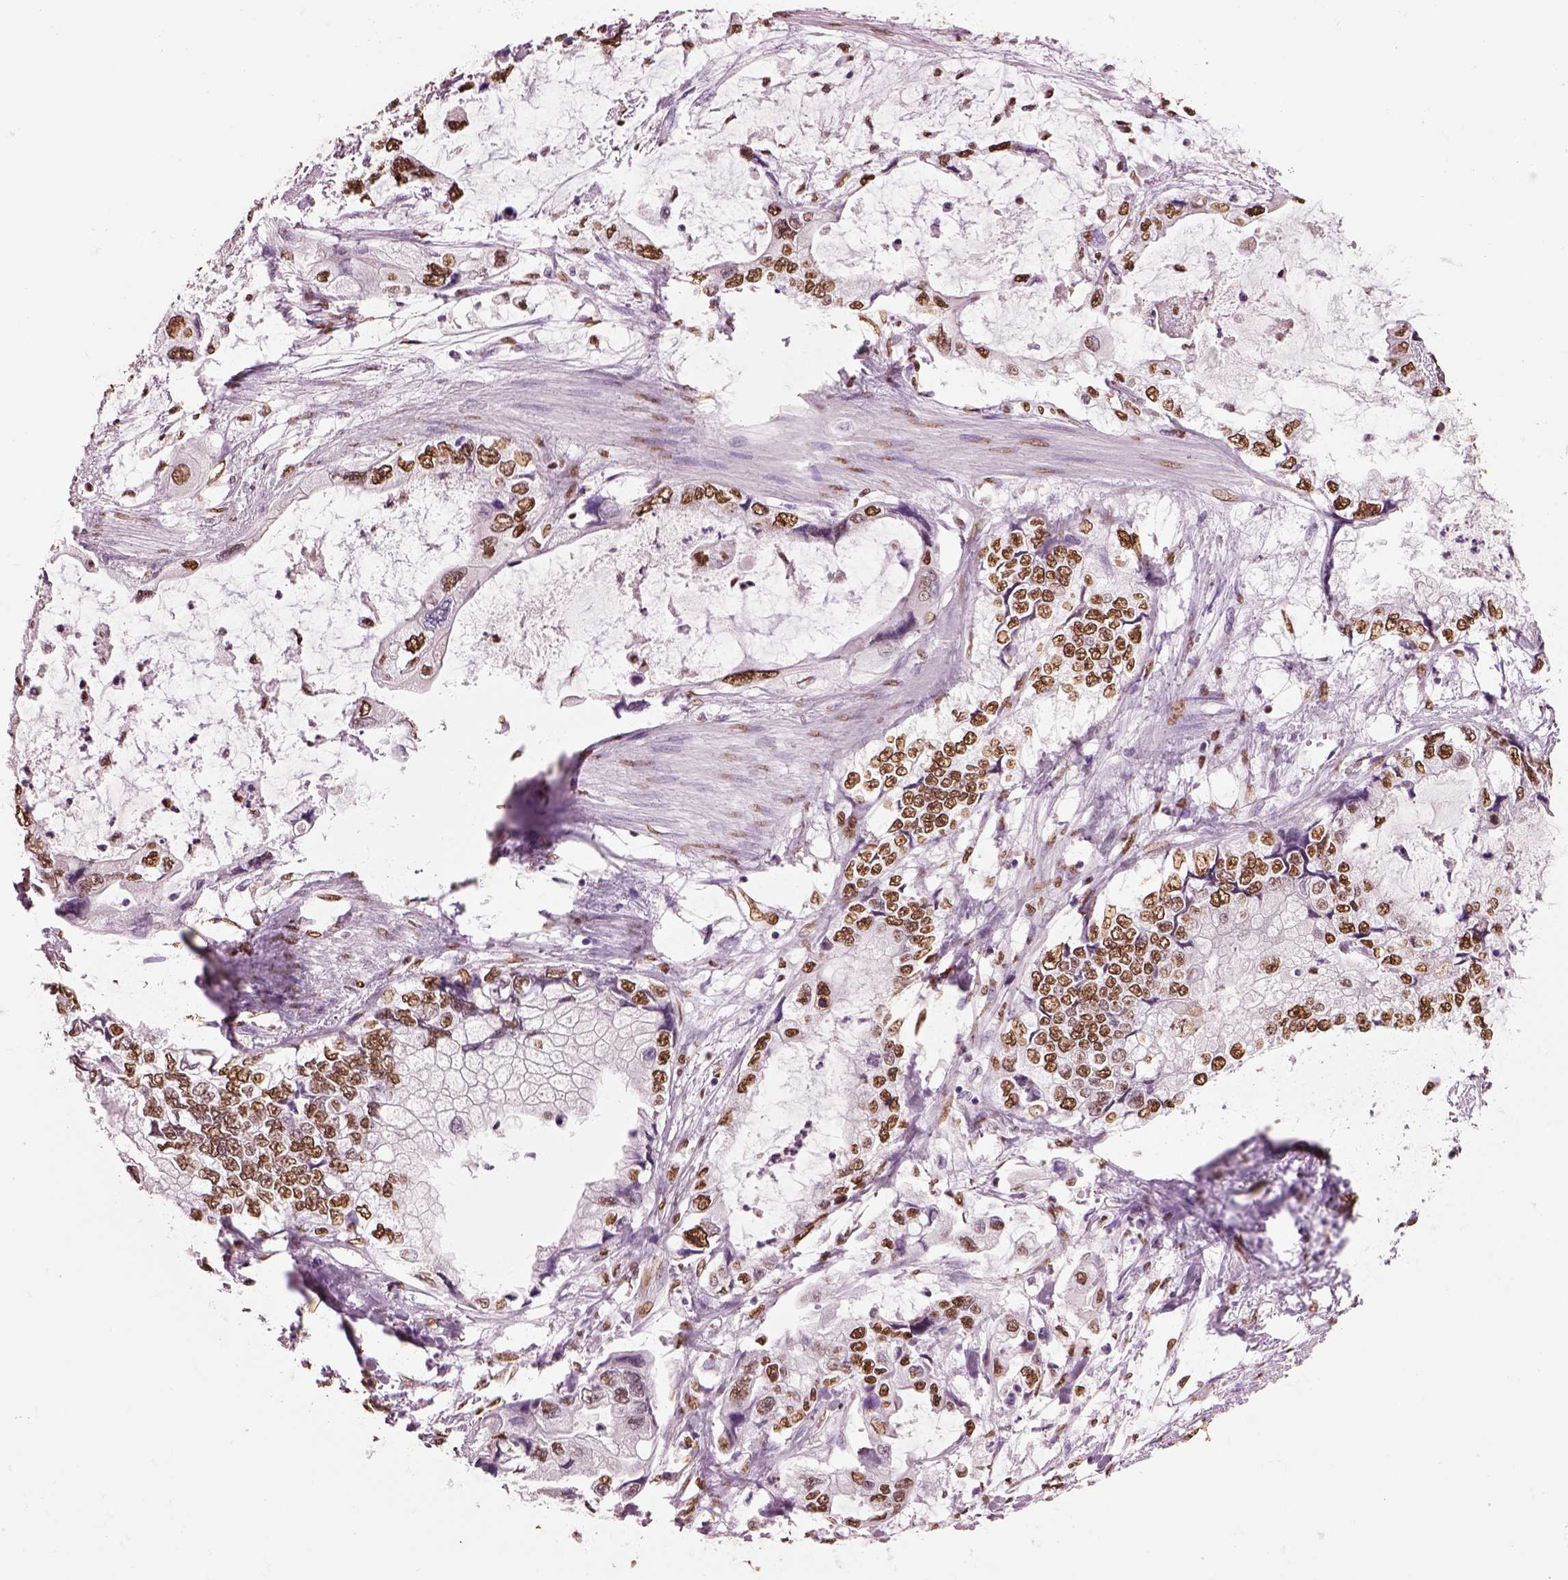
{"staining": {"intensity": "moderate", "quantity": ">75%", "location": "nuclear"}, "tissue": "stomach cancer", "cell_type": "Tumor cells", "image_type": "cancer", "snomed": [{"axis": "morphology", "description": "Adenocarcinoma, NOS"}, {"axis": "topography", "description": "Pancreas"}, {"axis": "topography", "description": "Stomach, upper"}, {"axis": "topography", "description": "Stomach"}], "caption": "Immunohistochemical staining of stomach adenocarcinoma demonstrates moderate nuclear protein expression in about >75% of tumor cells. (brown staining indicates protein expression, while blue staining denotes nuclei).", "gene": "DDX3X", "patient": {"sex": "male", "age": 77}}